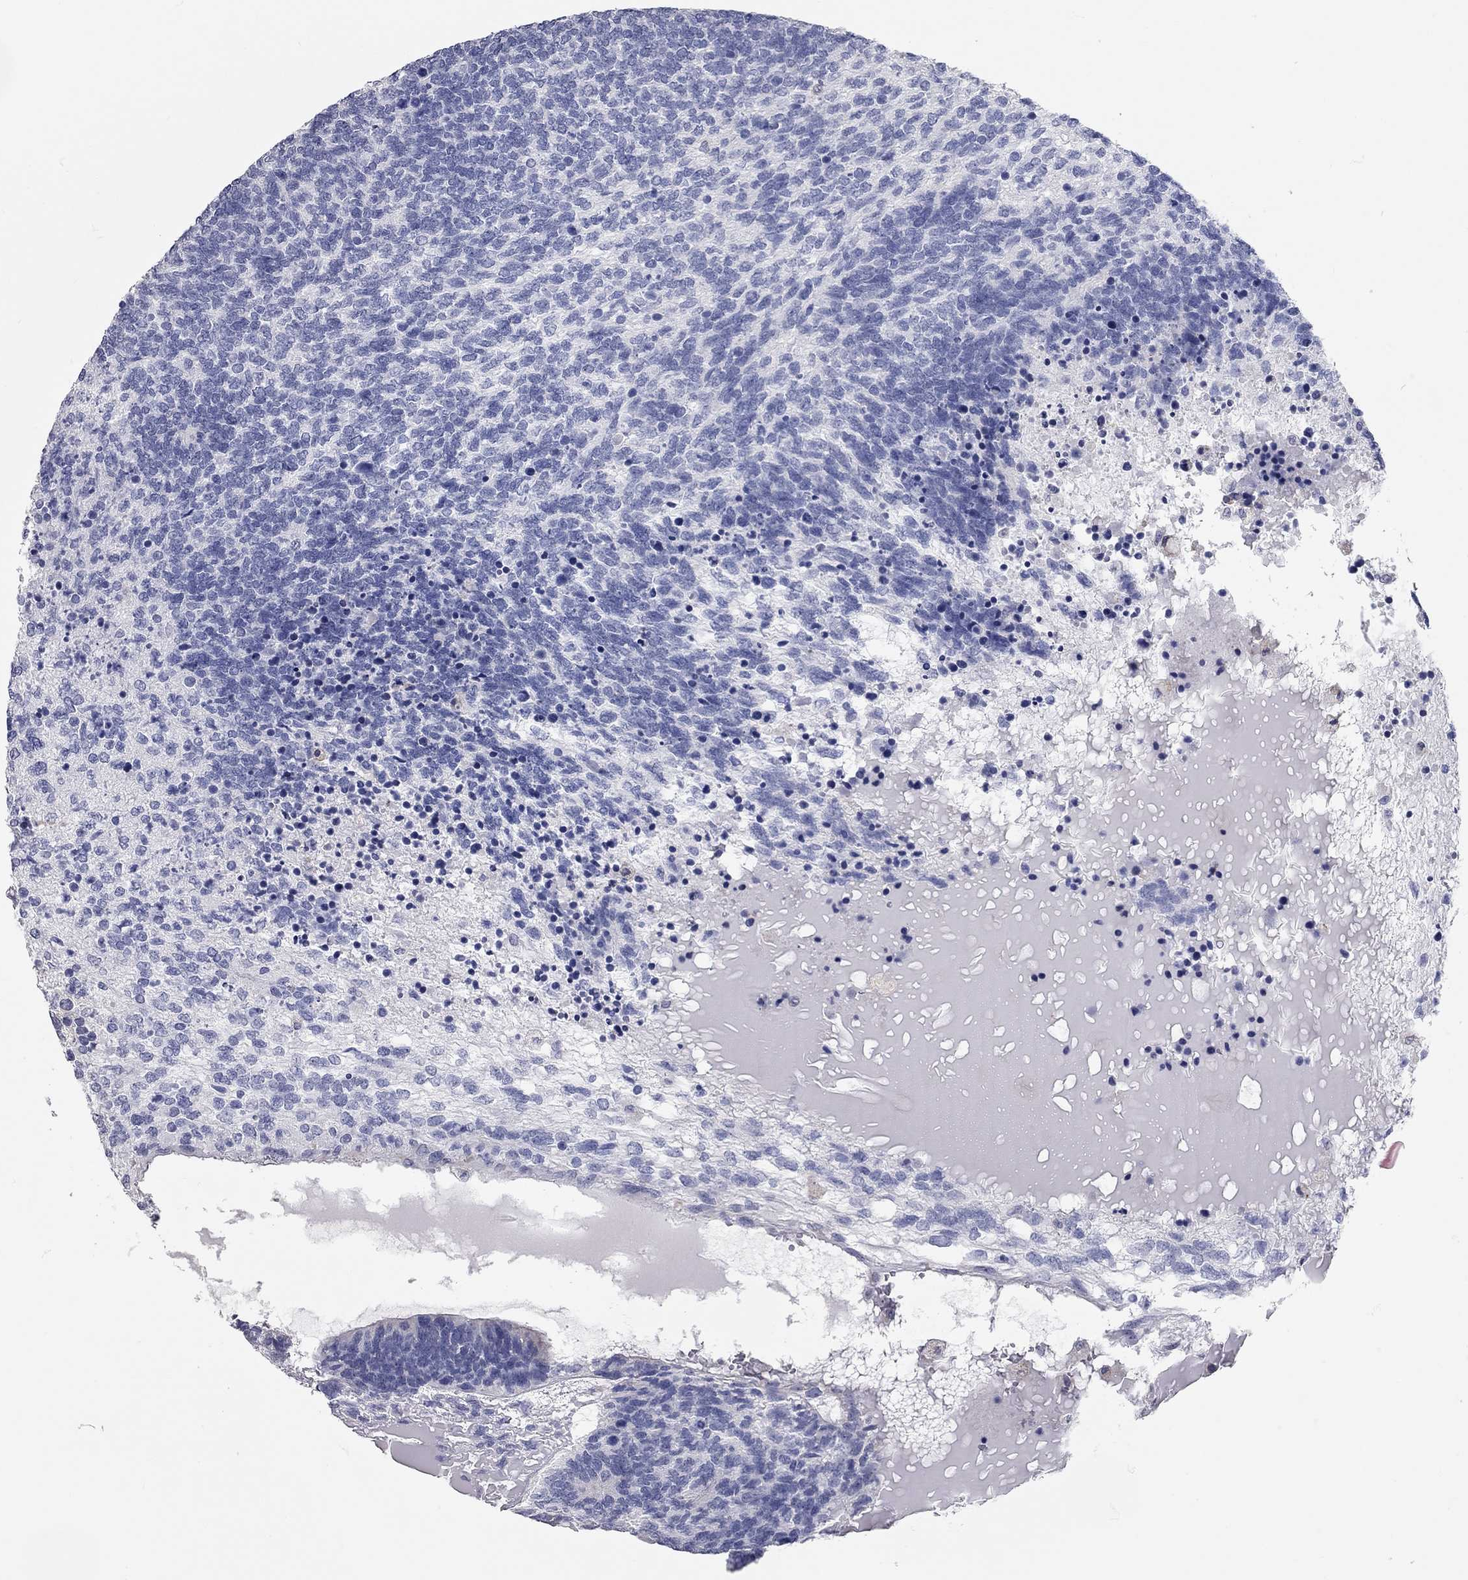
{"staining": {"intensity": "negative", "quantity": "none", "location": "none"}, "tissue": "testis cancer", "cell_type": "Tumor cells", "image_type": "cancer", "snomed": [{"axis": "morphology", "description": "Seminoma, NOS"}, {"axis": "morphology", "description": "Carcinoma, Embryonal, NOS"}, {"axis": "topography", "description": "Testis"}], "caption": "A photomicrograph of human testis embryonal carcinoma is negative for staining in tumor cells. Nuclei are stained in blue.", "gene": "XAGE2", "patient": {"sex": "male", "age": 41}}